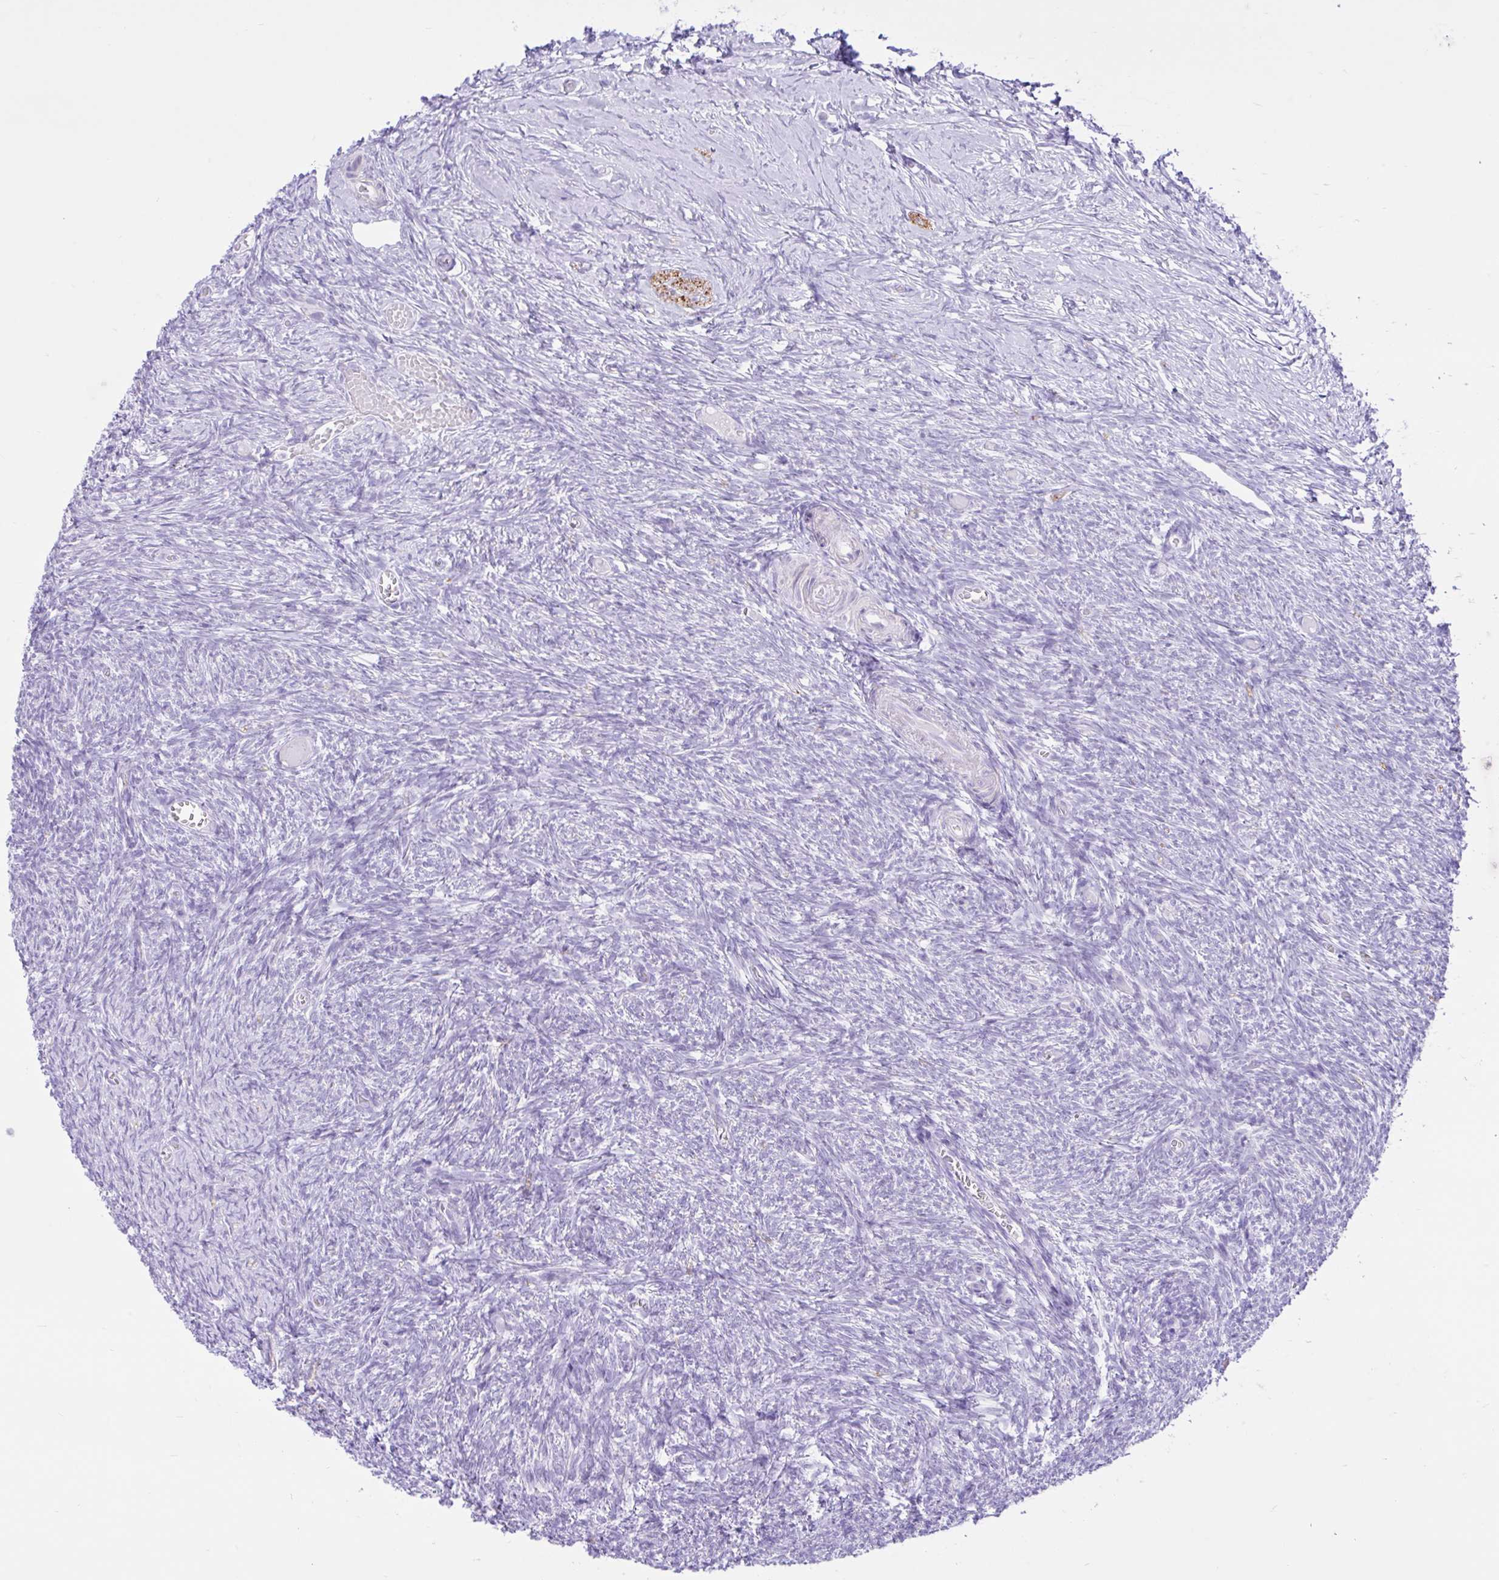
{"staining": {"intensity": "negative", "quantity": "none", "location": "none"}, "tissue": "ovary", "cell_type": "Follicle cells", "image_type": "normal", "snomed": [{"axis": "morphology", "description": "Normal tissue, NOS"}, {"axis": "topography", "description": "Ovary"}], "caption": "IHC image of benign ovary stained for a protein (brown), which displays no staining in follicle cells.", "gene": "REEP1", "patient": {"sex": "female", "age": 39}}